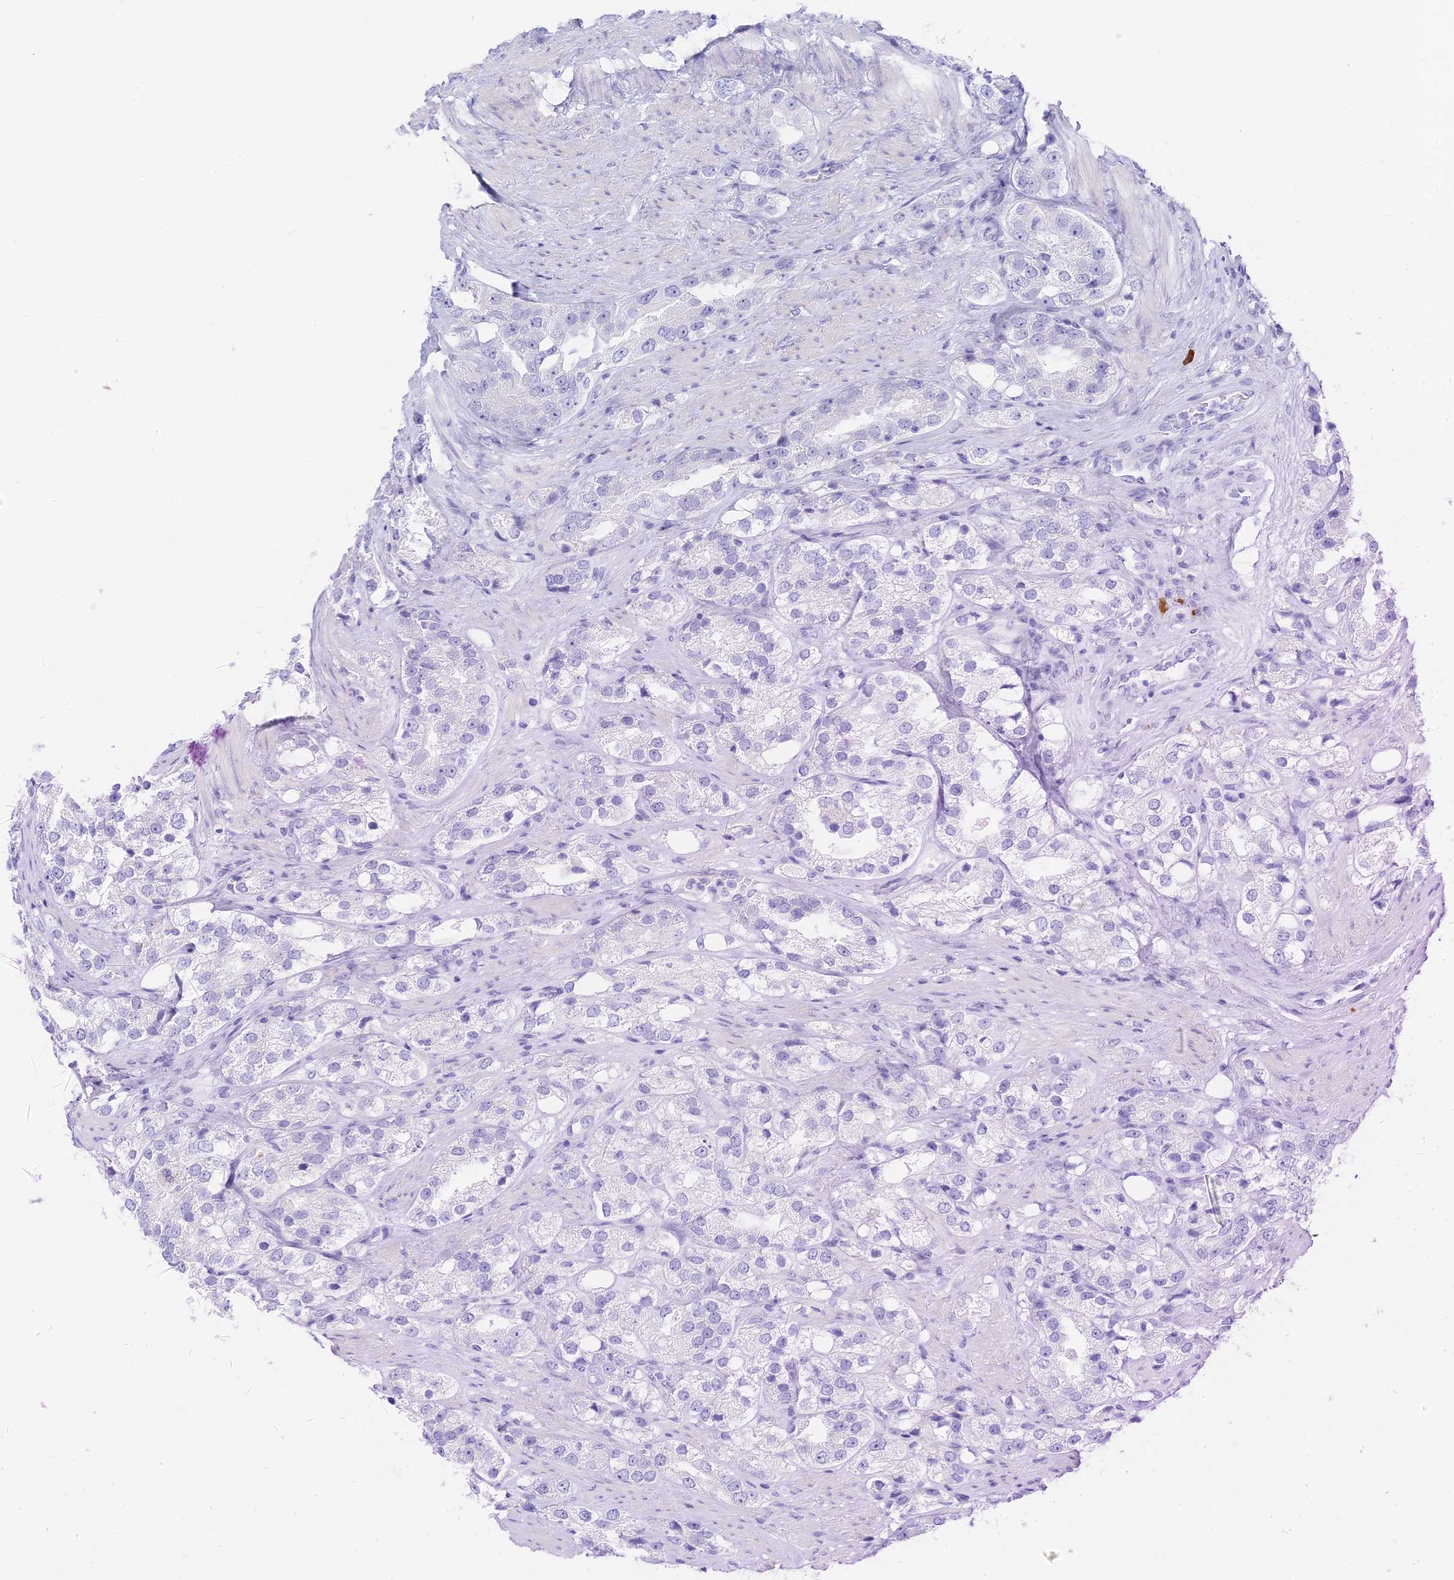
{"staining": {"intensity": "negative", "quantity": "none", "location": "none"}, "tissue": "prostate cancer", "cell_type": "Tumor cells", "image_type": "cancer", "snomed": [{"axis": "morphology", "description": "Adenocarcinoma, NOS"}, {"axis": "topography", "description": "Prostate"}], "caption": "An IHC micrograph of prostate adenocarcinoma is shown. There is no staining in tumor cells of prostate adenocarcinoma.", "gene": "CEP152", "patient": {"sex": "male", "age": 79}}